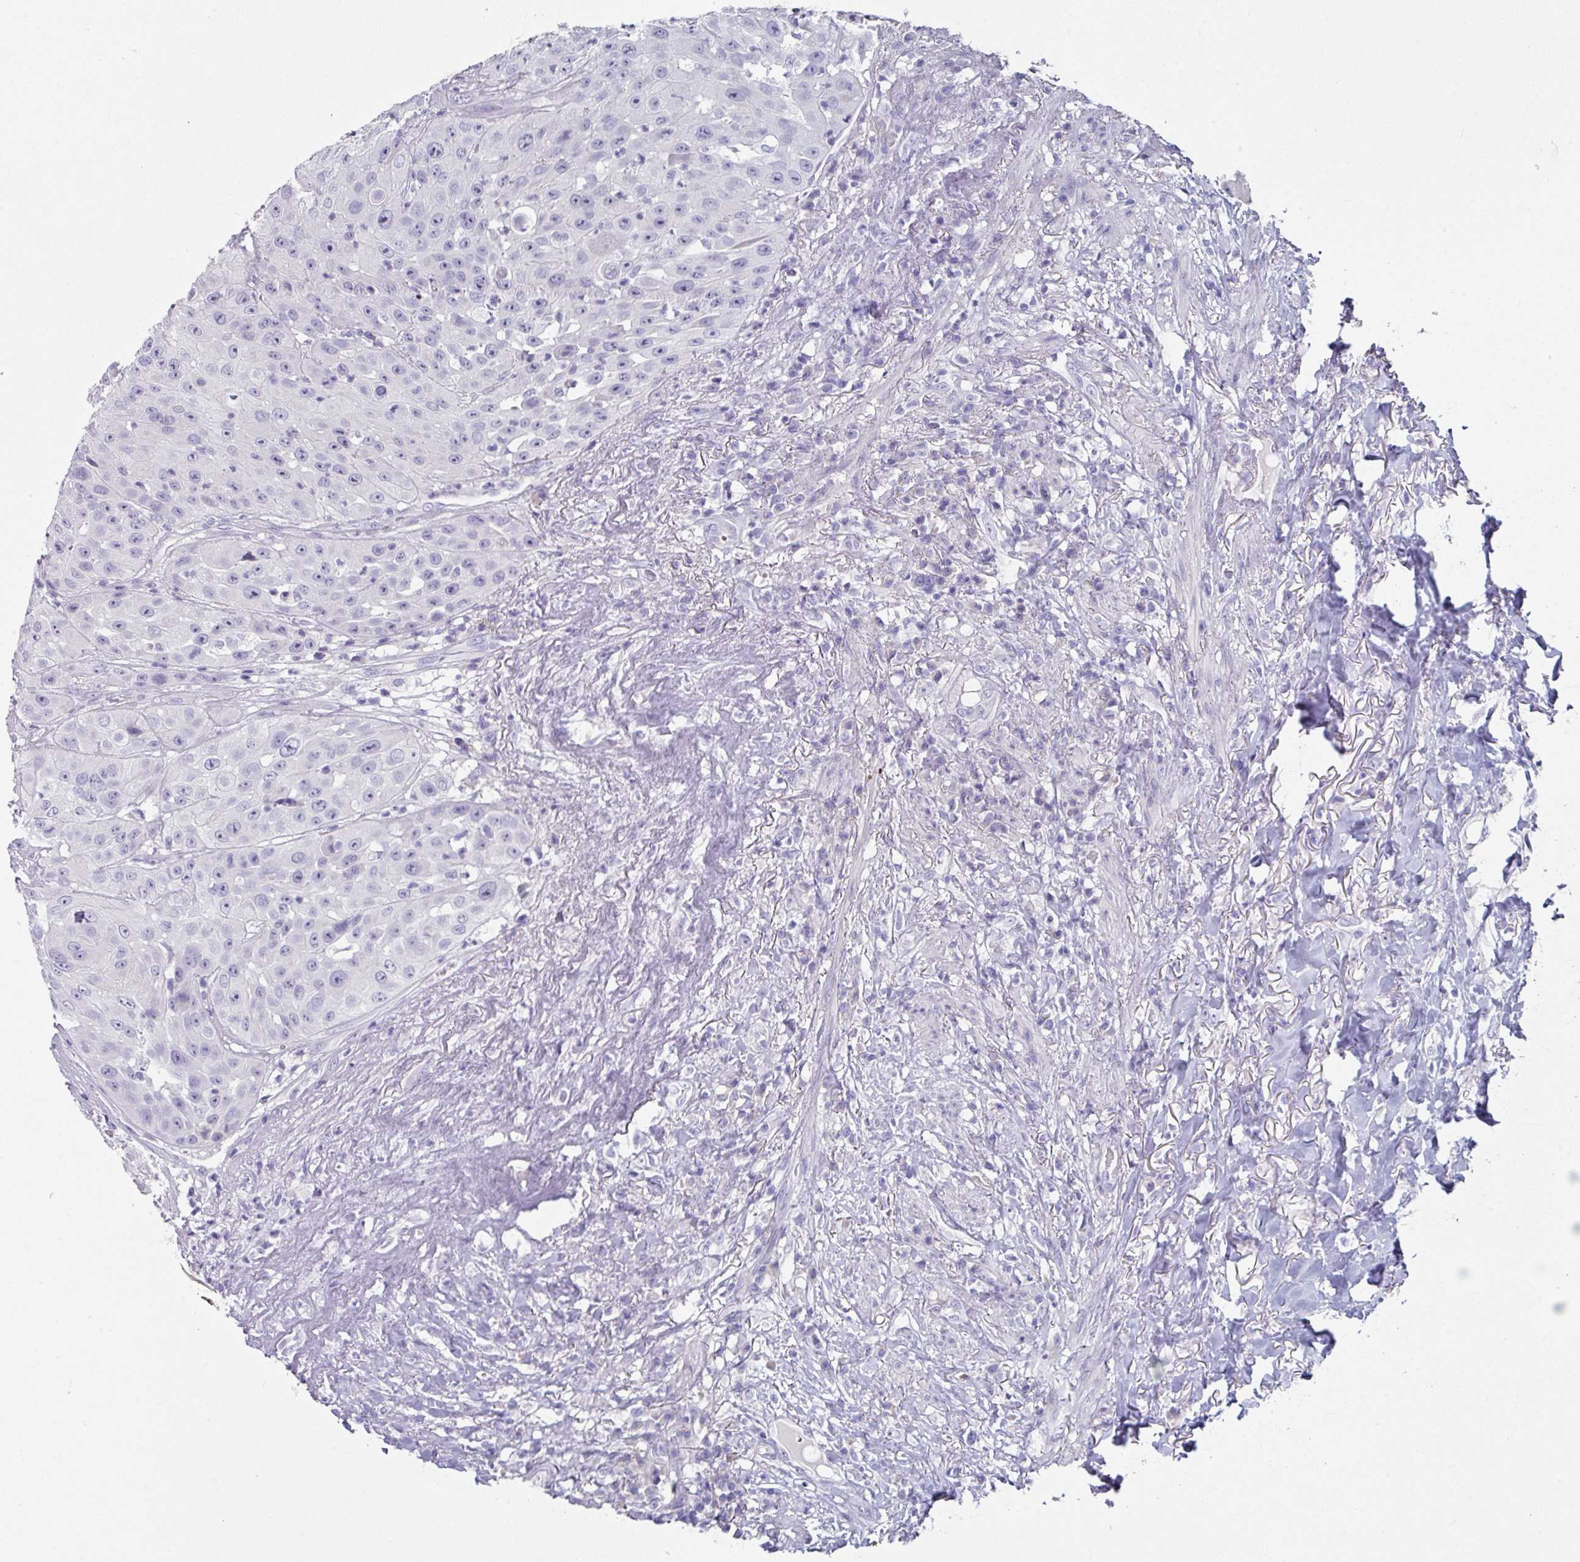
{"staining": {"intensity": "negative", "quantity": "none", "location": "none"}, "tissue": "head and neck cancer", "cell_type": "Tumor cells", "image_type": "cancer", "snomed": [{"axis": "morphology", "description": "Squamous cell carcinoma, NOS"}, {"axis": "topography", "description": "Head-Neck"}], "caption": "High power microscopy image of an immunohistochemistry (IHC) photomicrograph of head and neck cancer (squamous cell carcinoma), revealing no significant expression in tumor cells.", "gene": "DEFB115", "patient": {"sex": "male", "age": 83}}